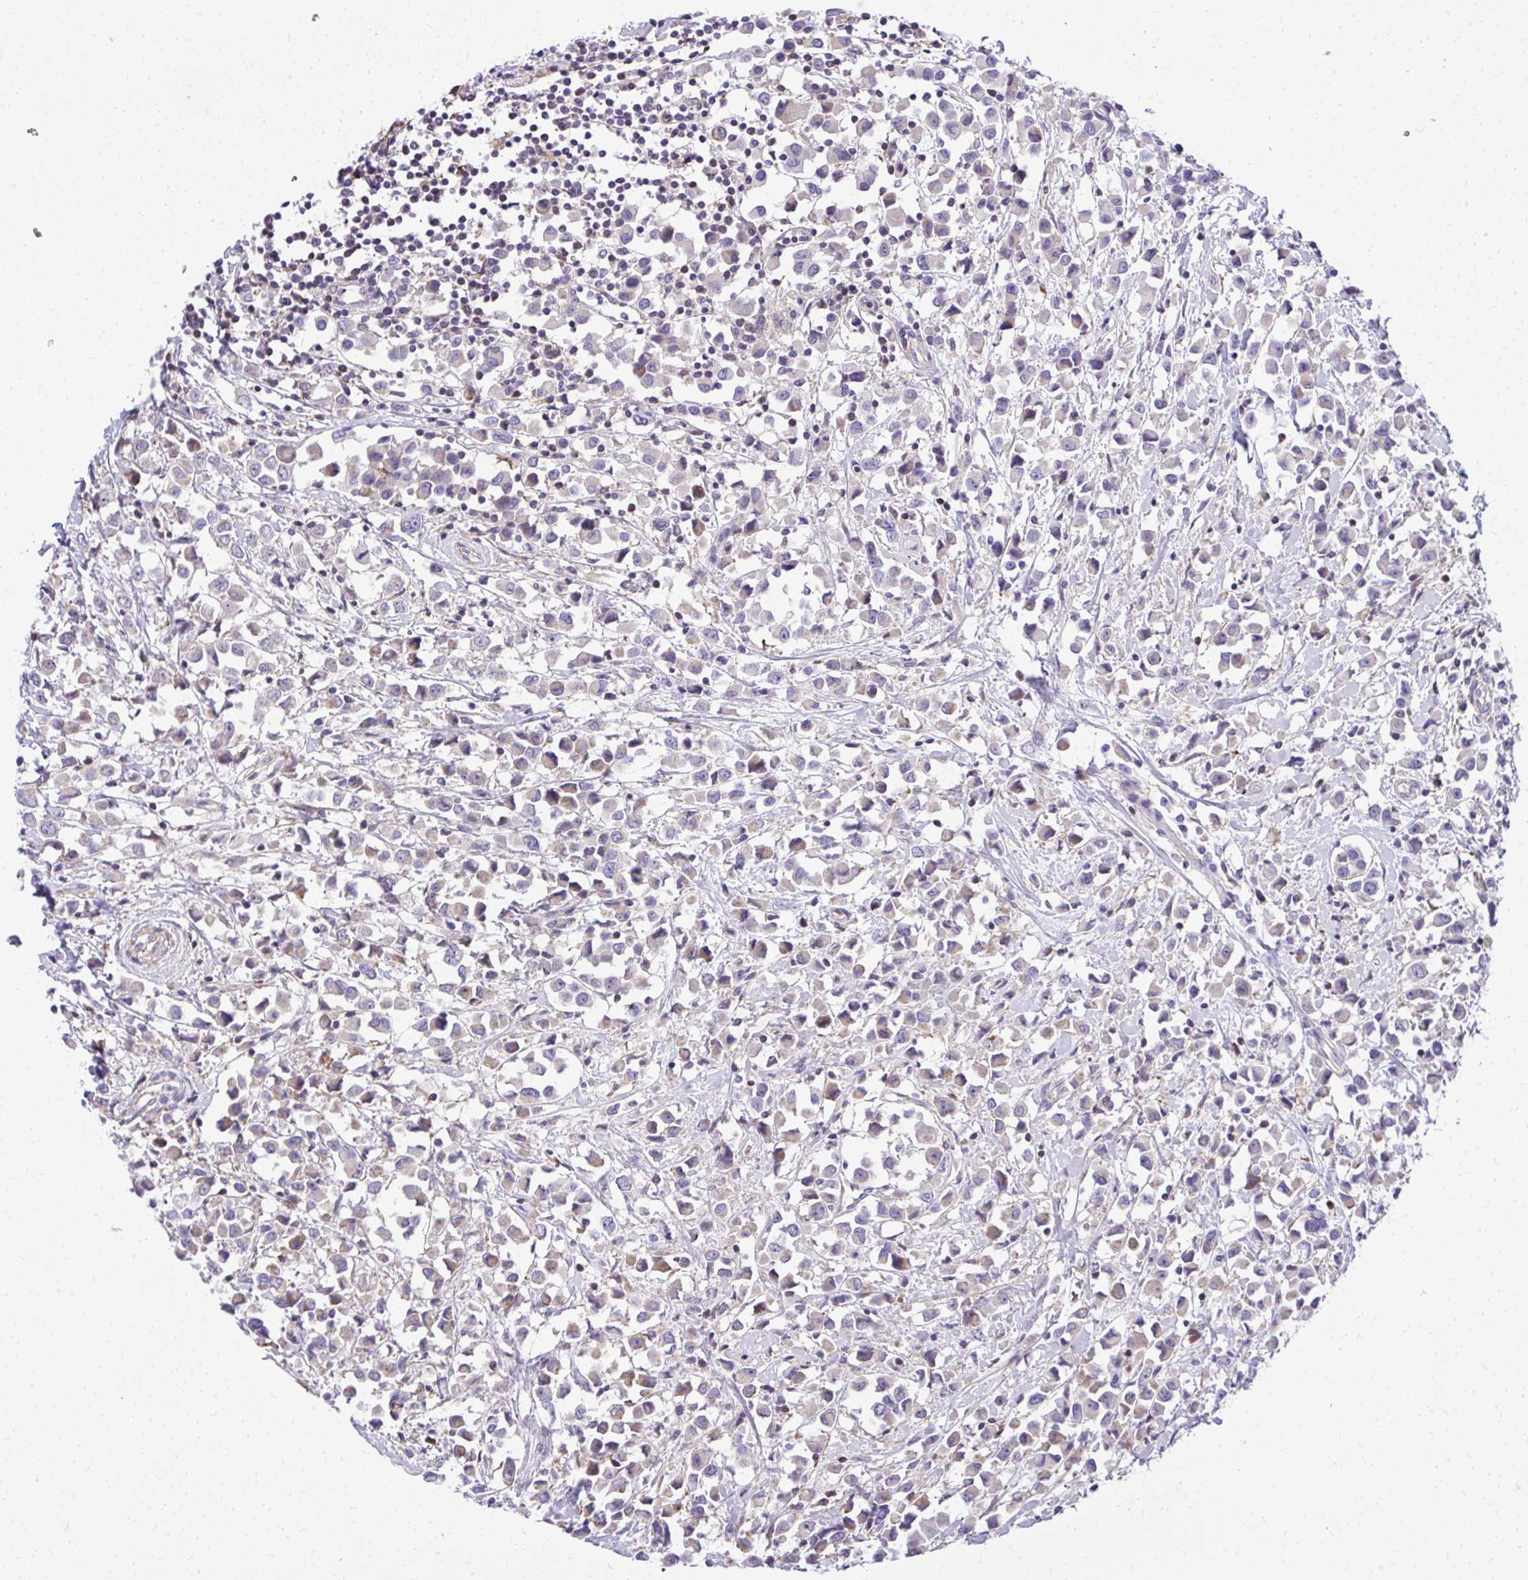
{"staining": {"intensity": "negative", "quantity": "none", "location": "none"}, "tissue": "breast cancer", "cell_type": "Tumor cells", "image_type": "cancer", "snomed": [{"axis": "morphology", "description": "Duct carcinoma"}, {"axis": "topography", "description": "Breast"}], "caption": "Breast cancer was stained to show a protein in brown. There is no significant positivity in tumor cells. Brightfield microscopy of IHC stained with DAB (brown) and hematoxylin (blue), captured at high magnification.", "gene": "GRK4", "patient": {"sex": "female", "age": 61}}